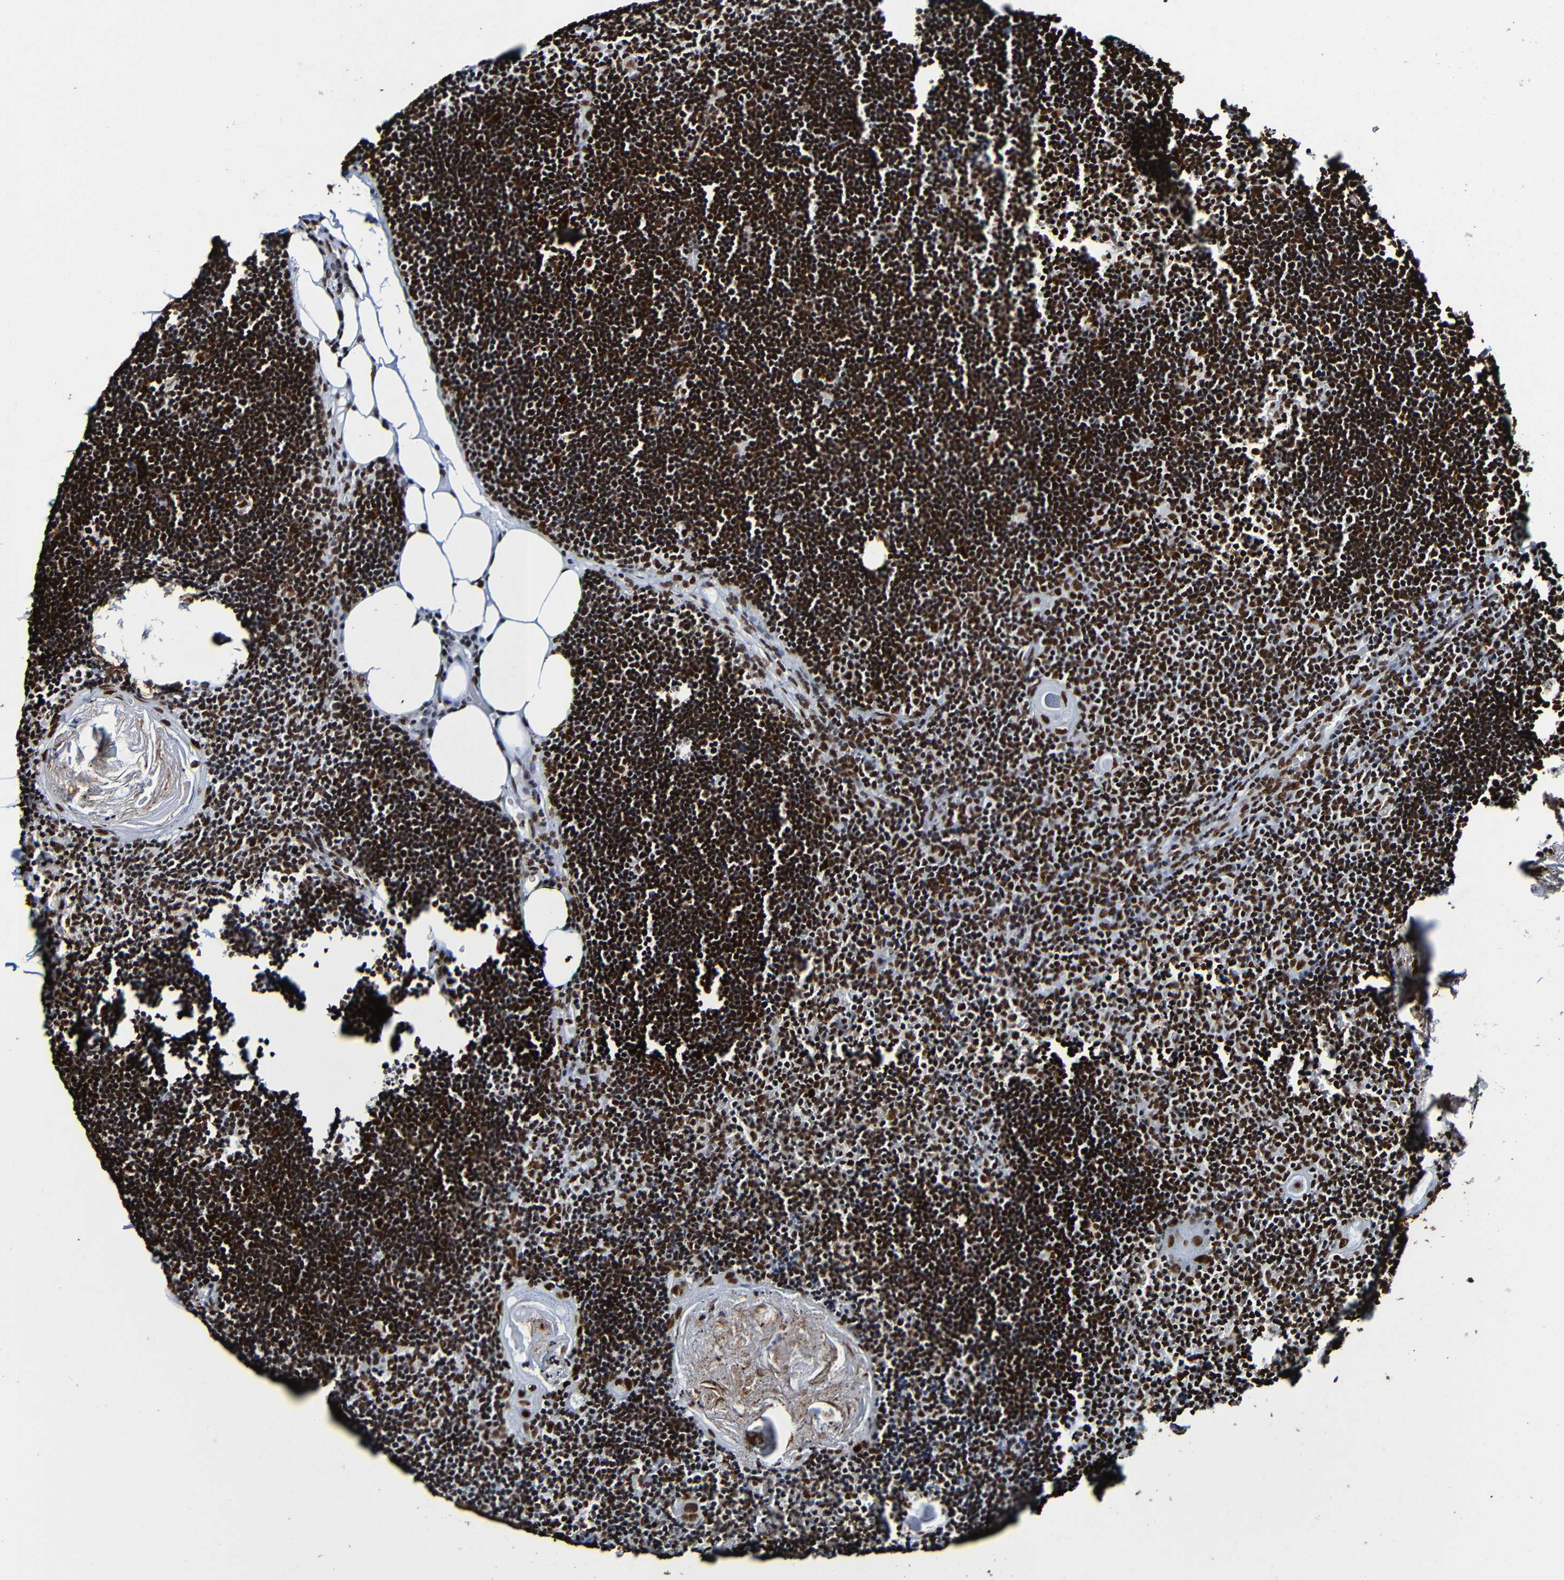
{"staining": {"intensity": "strong", "quantity": ">75%", "location": "nuclear"}, "tissue": "lymph node", "cell_type": "Germinal center cells", "image_type": "normal", "snomed": [{"axis": "morphology", "description": "Normal tissue, NOS"}, {"axis": "topography", "description": "Lymph node"}], "caption": "This histopathology image shows IHC staining of benign lymph node, with high strong nuclear positivity in approximately >75% of germinal center cells.", "gene": "SRSF3", "patient": {"sex": "male", "age": 33}}